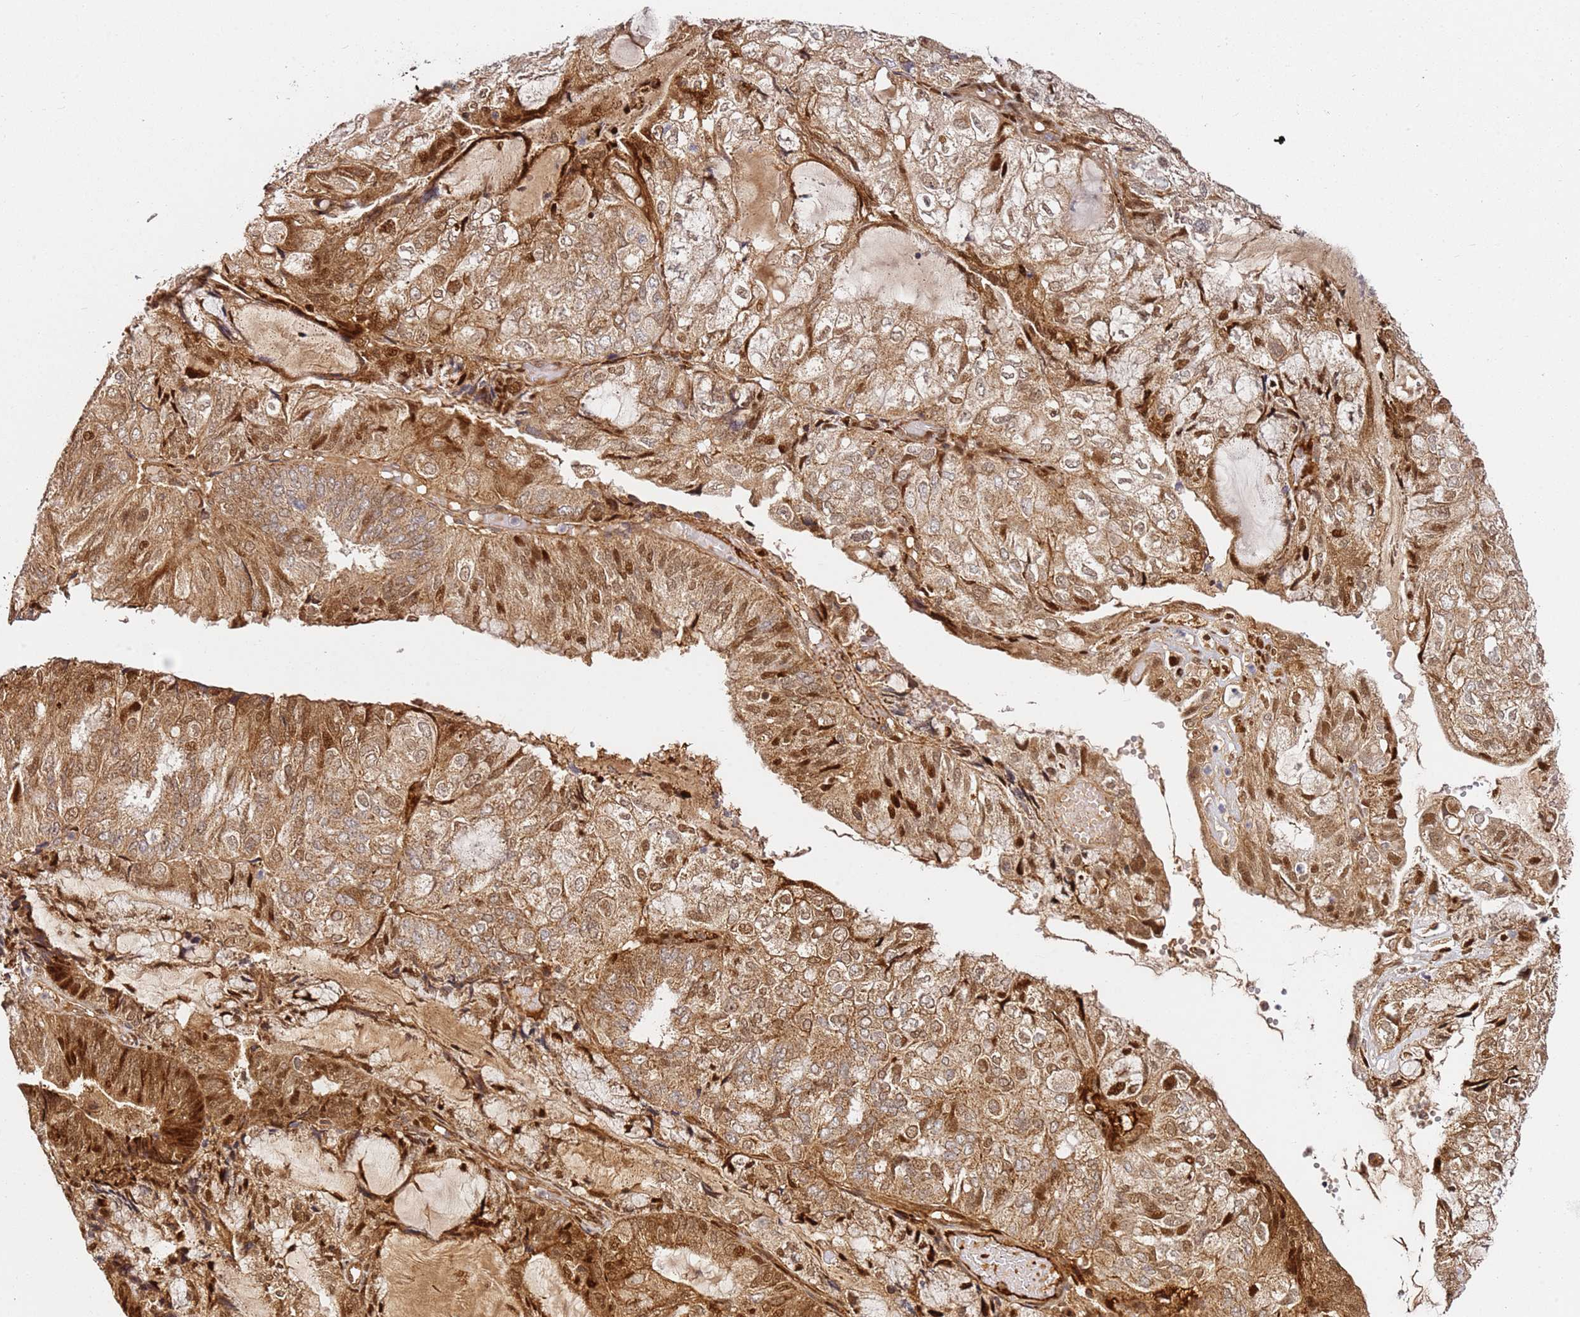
{"staining": {"intensity": "moderate", "quantity": ">75%", "location": "cytoplasmic/membranous,nuclear"}, "tissue": "endometrial cancer", "cell_type": "Tumor cells", "image_type": "cancer", "snomed": [{"axis": "morphology", "description": "Adenocarcinoma, NOS"}, {"axis": "topography", "description": "Endometrium"}], "caption": "An IHC photomicrograph of tumor tissue is shown. Protein staining in brown shows moderate cytoplasmic/membranous and nuclear positivity in endometrial adenocarcinoma within tumor cells.", "gene": "SMOX", "patient": {"sex": "female", "age": 81}}